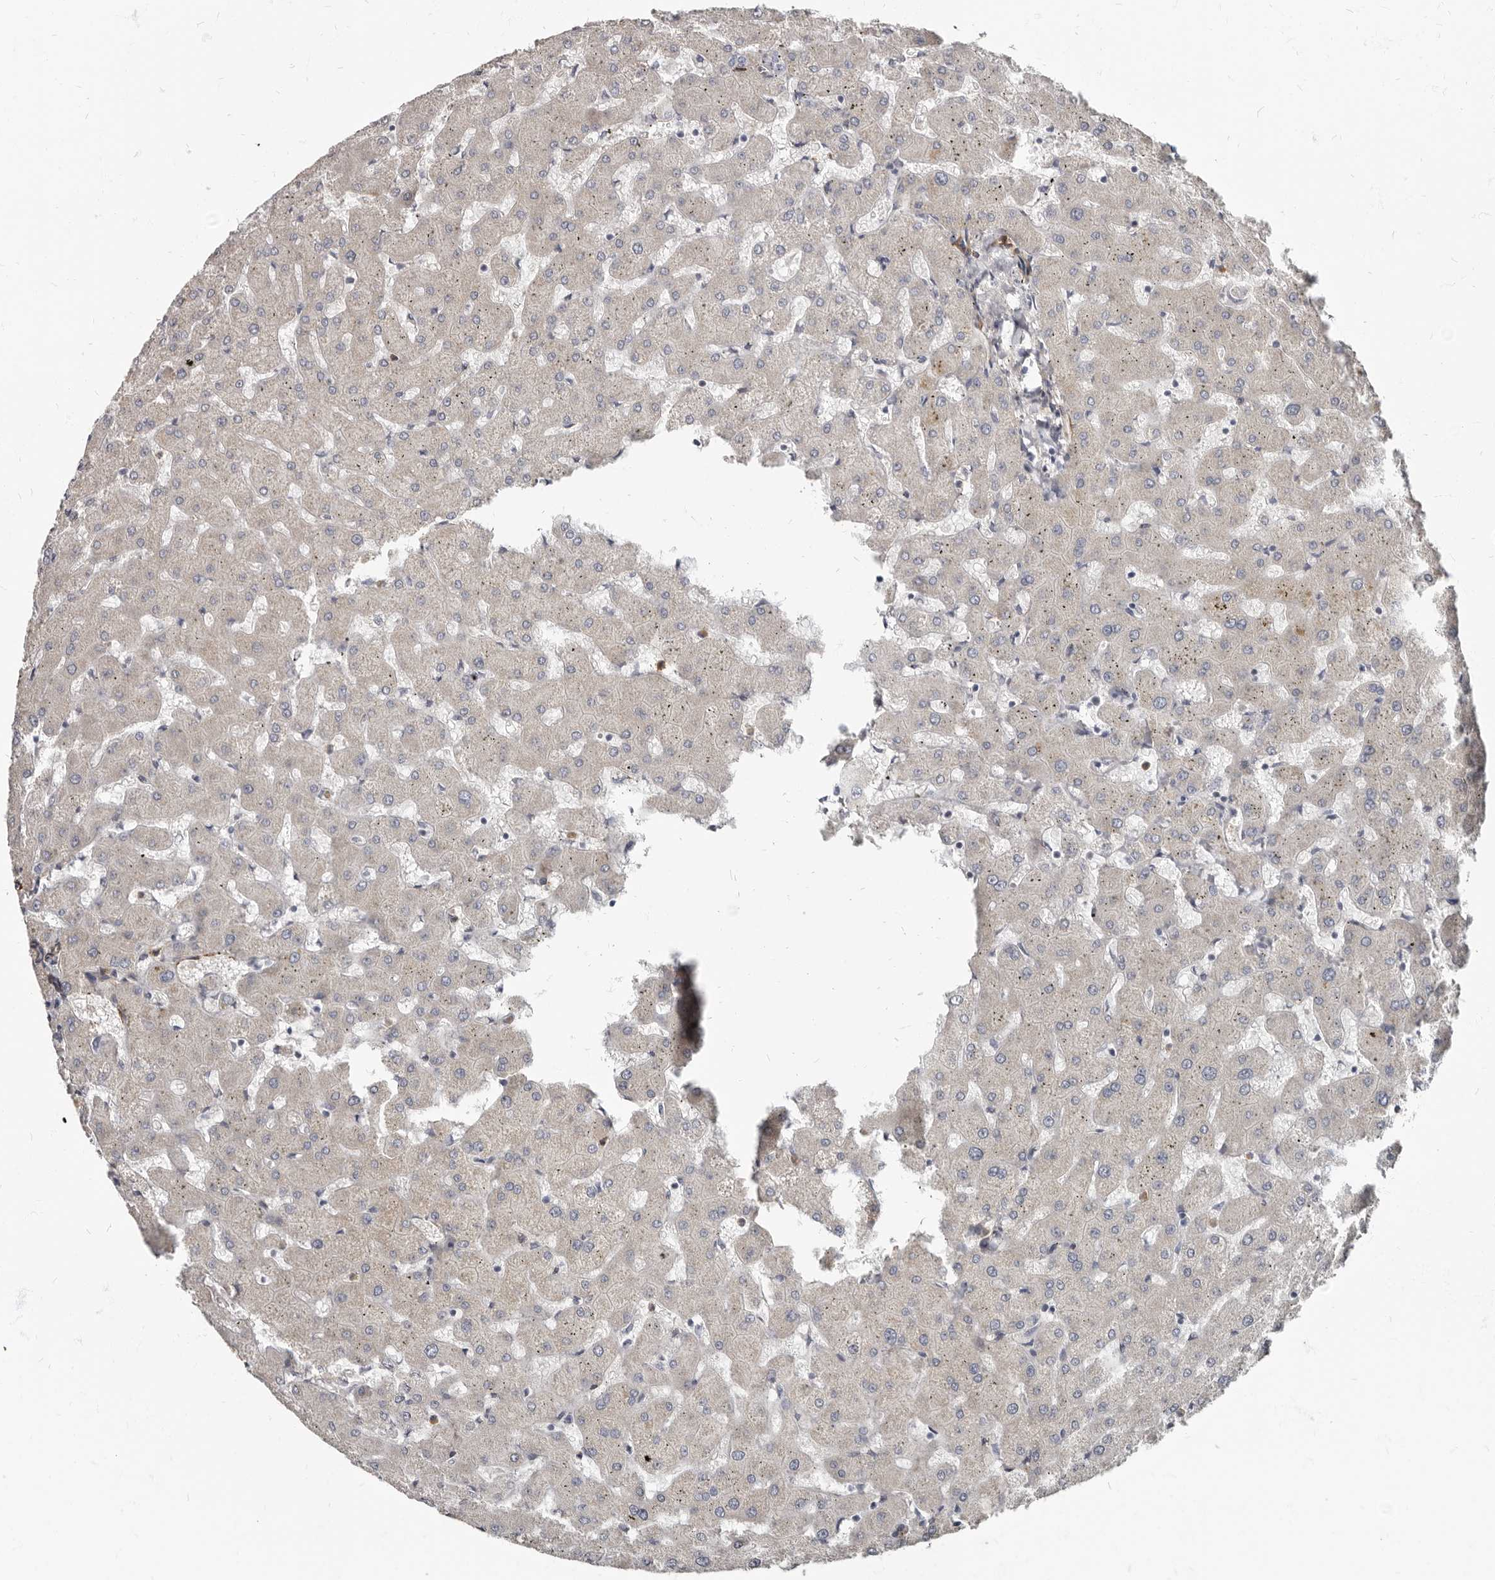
{"staining": {"intensity": "negative", "quantity": "none", "location": "none"}, "tissue": "liver", "cell_type": "Cholangiocytes", "image_type": "normal", "snomed": [{"axis": "morphology", "description": "Normal tissue, NOS"}, {"axis": "topography", "description": "Liver"}], "caption": "DAB immunohistochemical staining of benign human liver shows no significant staining in cholangiocytes. Nuclei are stained in blue.", "gene": "MRGPRF", "patient": {"sex": "female", "age": 63}}